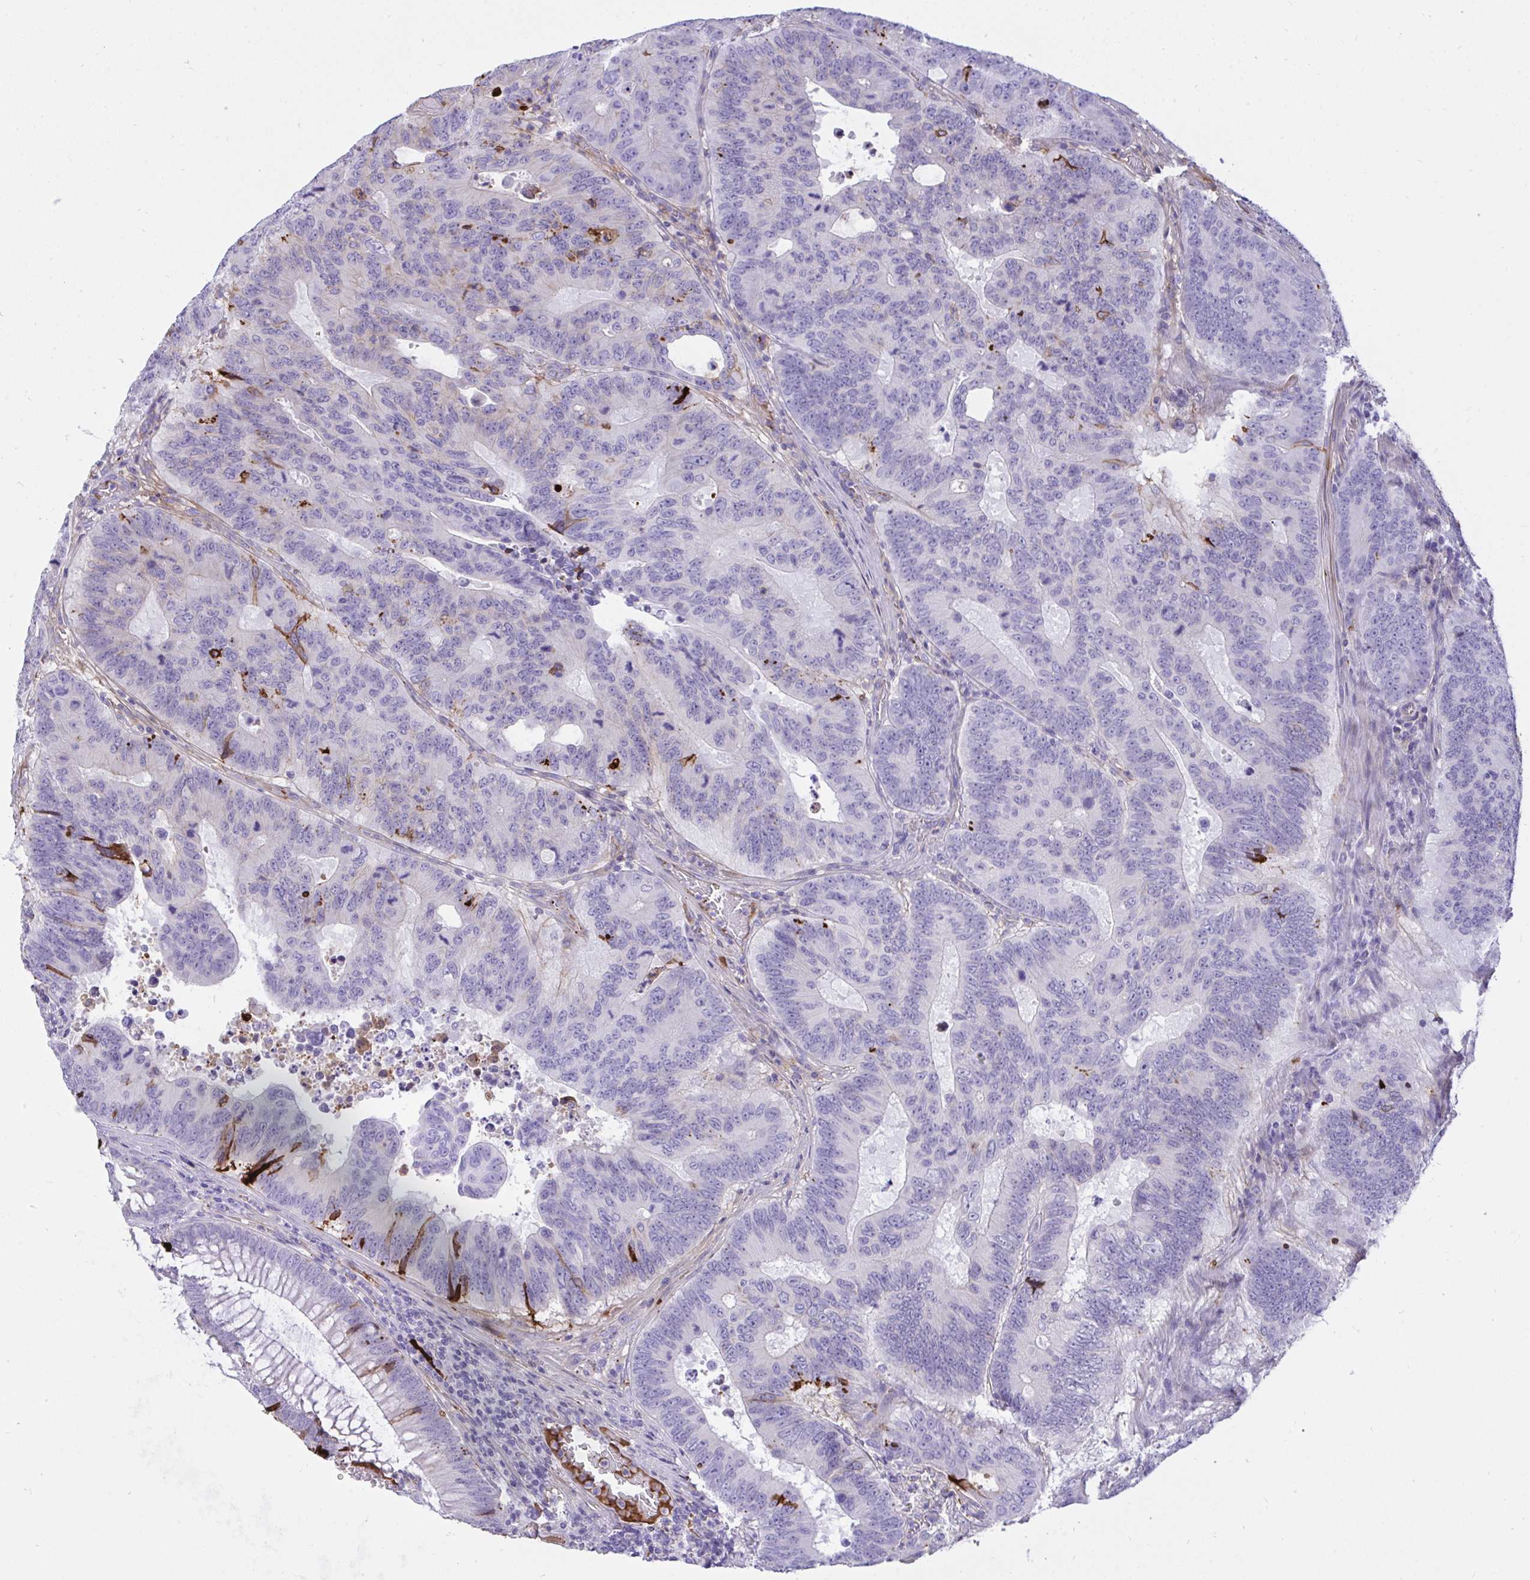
{"staining": {"intensity": "strong", "quantity": "<25%", "location": "cytoplasmic/membranous"}, "tissue": "colorectal cancer", "cell_type": "Tumor cells", "image_type": "cancer", "snomed": [{"axis": "morphology", "description": "Adenocarcinoma, NOS"}, {"axis": "topography", "description": "Colon"}], "caption": "A high-resolution image shows immunohistochemistry (IHC) staining of colorectal cancer (adenocarcinoma), which shows strong cytoplasmic/membranous staining in approximately <25% of tumor cells.", "gene": "F2", "patient": {"sex": "male", "age": 62}}